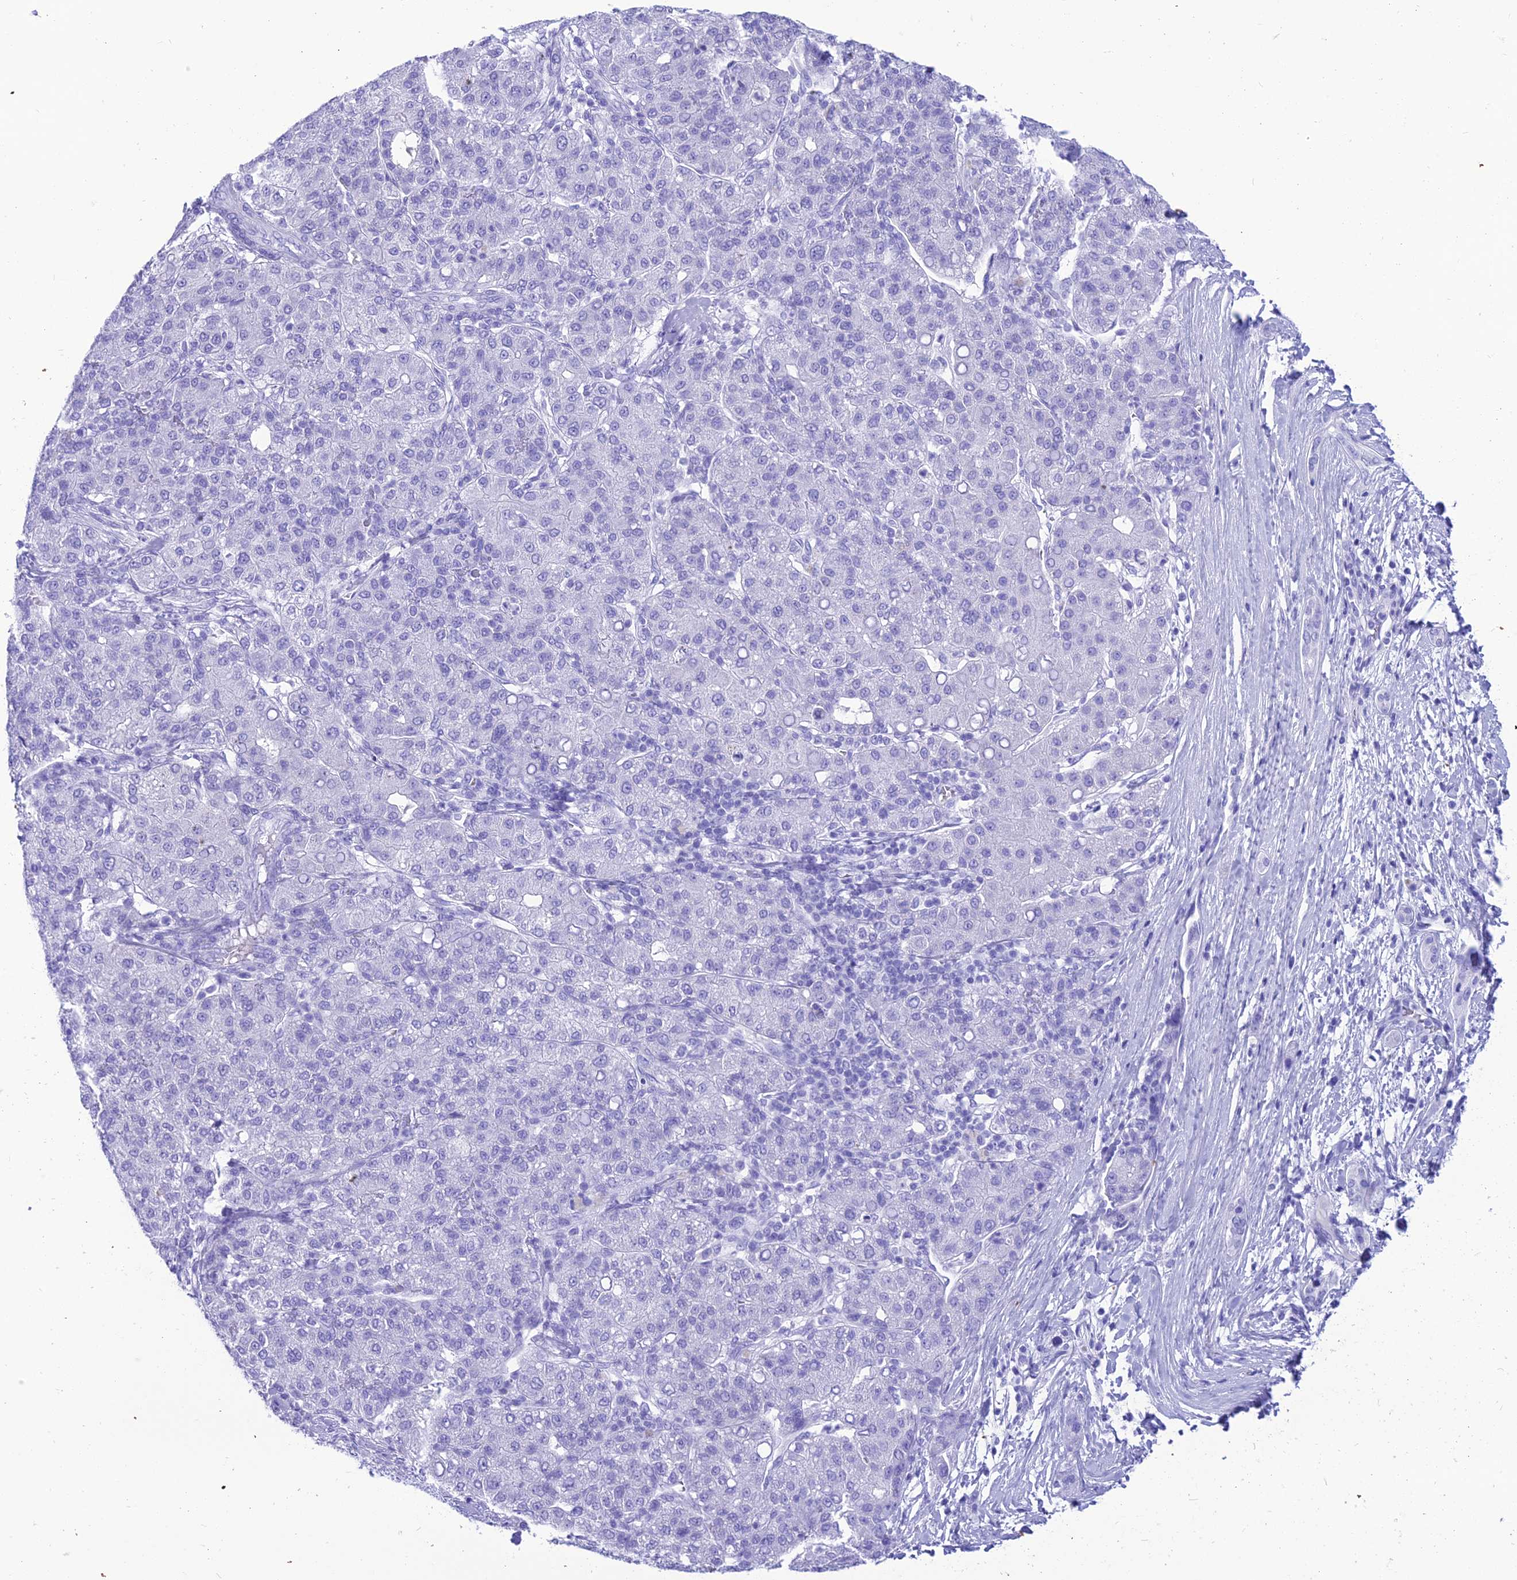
{"staining": {"intensity": "negative", "quantity": "none", "location": "none"}, "tissue": "liver cancer", "cell_type": "Tumor cells", "image_type": "cancer", "snomed": [{"axis": "morphology", "description": "Carcinoma, Hepatocellular, NOS"}, {"axis": "topography", "description": "Liver"}], "caption": "Immunohistochemistry (IHC) histopathology image of liver cancer stained for a protein (brown), which reveals no expression in tumor cells. Brightfield microscopy of immunohistochemistry (IHC) stained with DAB (brown) and hematoxylin (blue), captured at high magnification.", "gene": "PNMA5", "patient": {"sex": "male", "age": 65}}